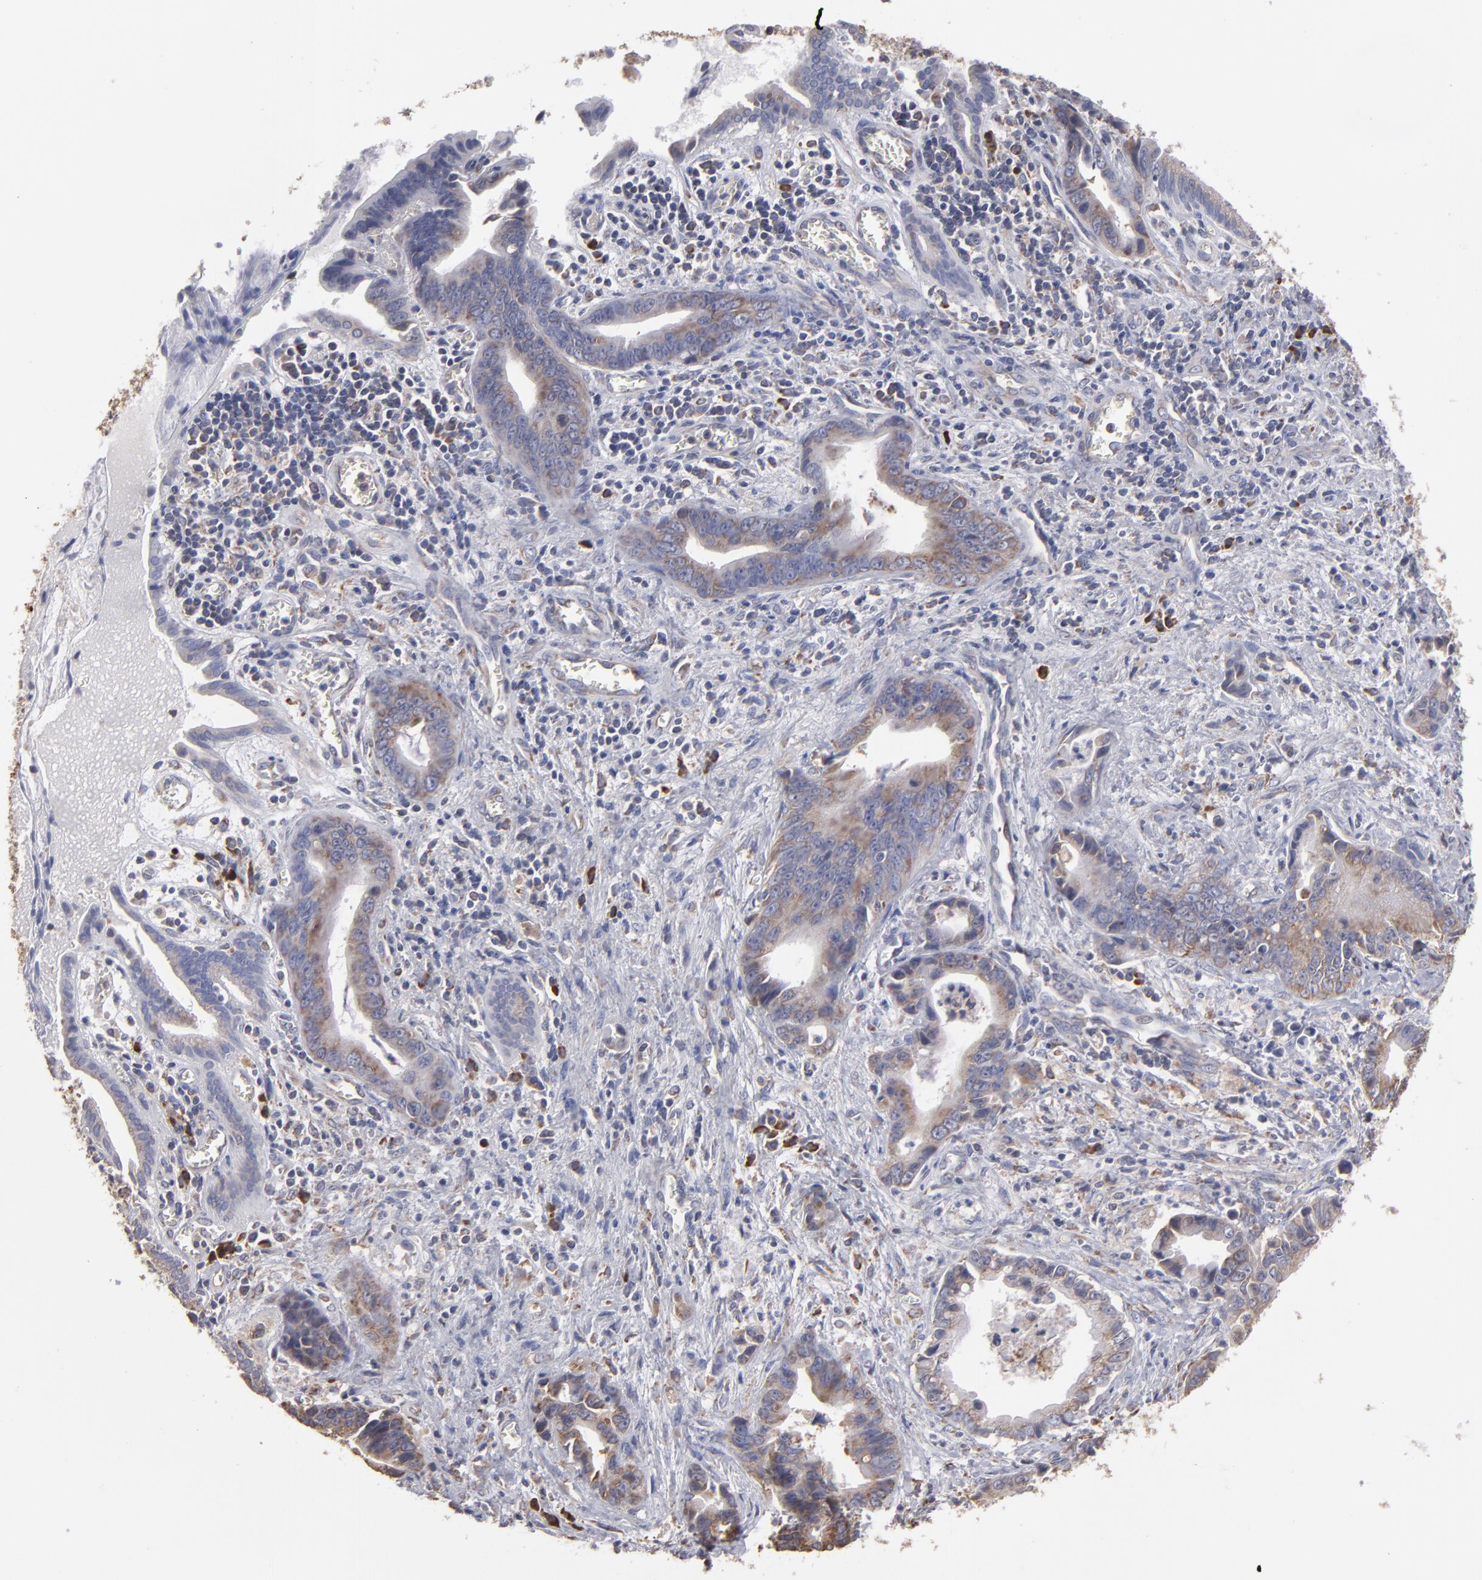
{"staining": {"intensity": "moderate", "quantity": "25%-75%", "location": "cytoplasmic/membranous"}, "tissue": "liver cancer", "cell_type": "Tumor cells", "image_type": "cancer", "snomed": [{"axis": "morphology", "description": "Cholangiocarcinoma"}, {"axis": "topography", "description": "Liver"}], "caption": "Moderate cytoplasmic/membranous protein staining is identified in about 25%-75% of tumor cells in liver cancer.", "gene": "SND1", "patient": {"sex": "female", "age": 55}}